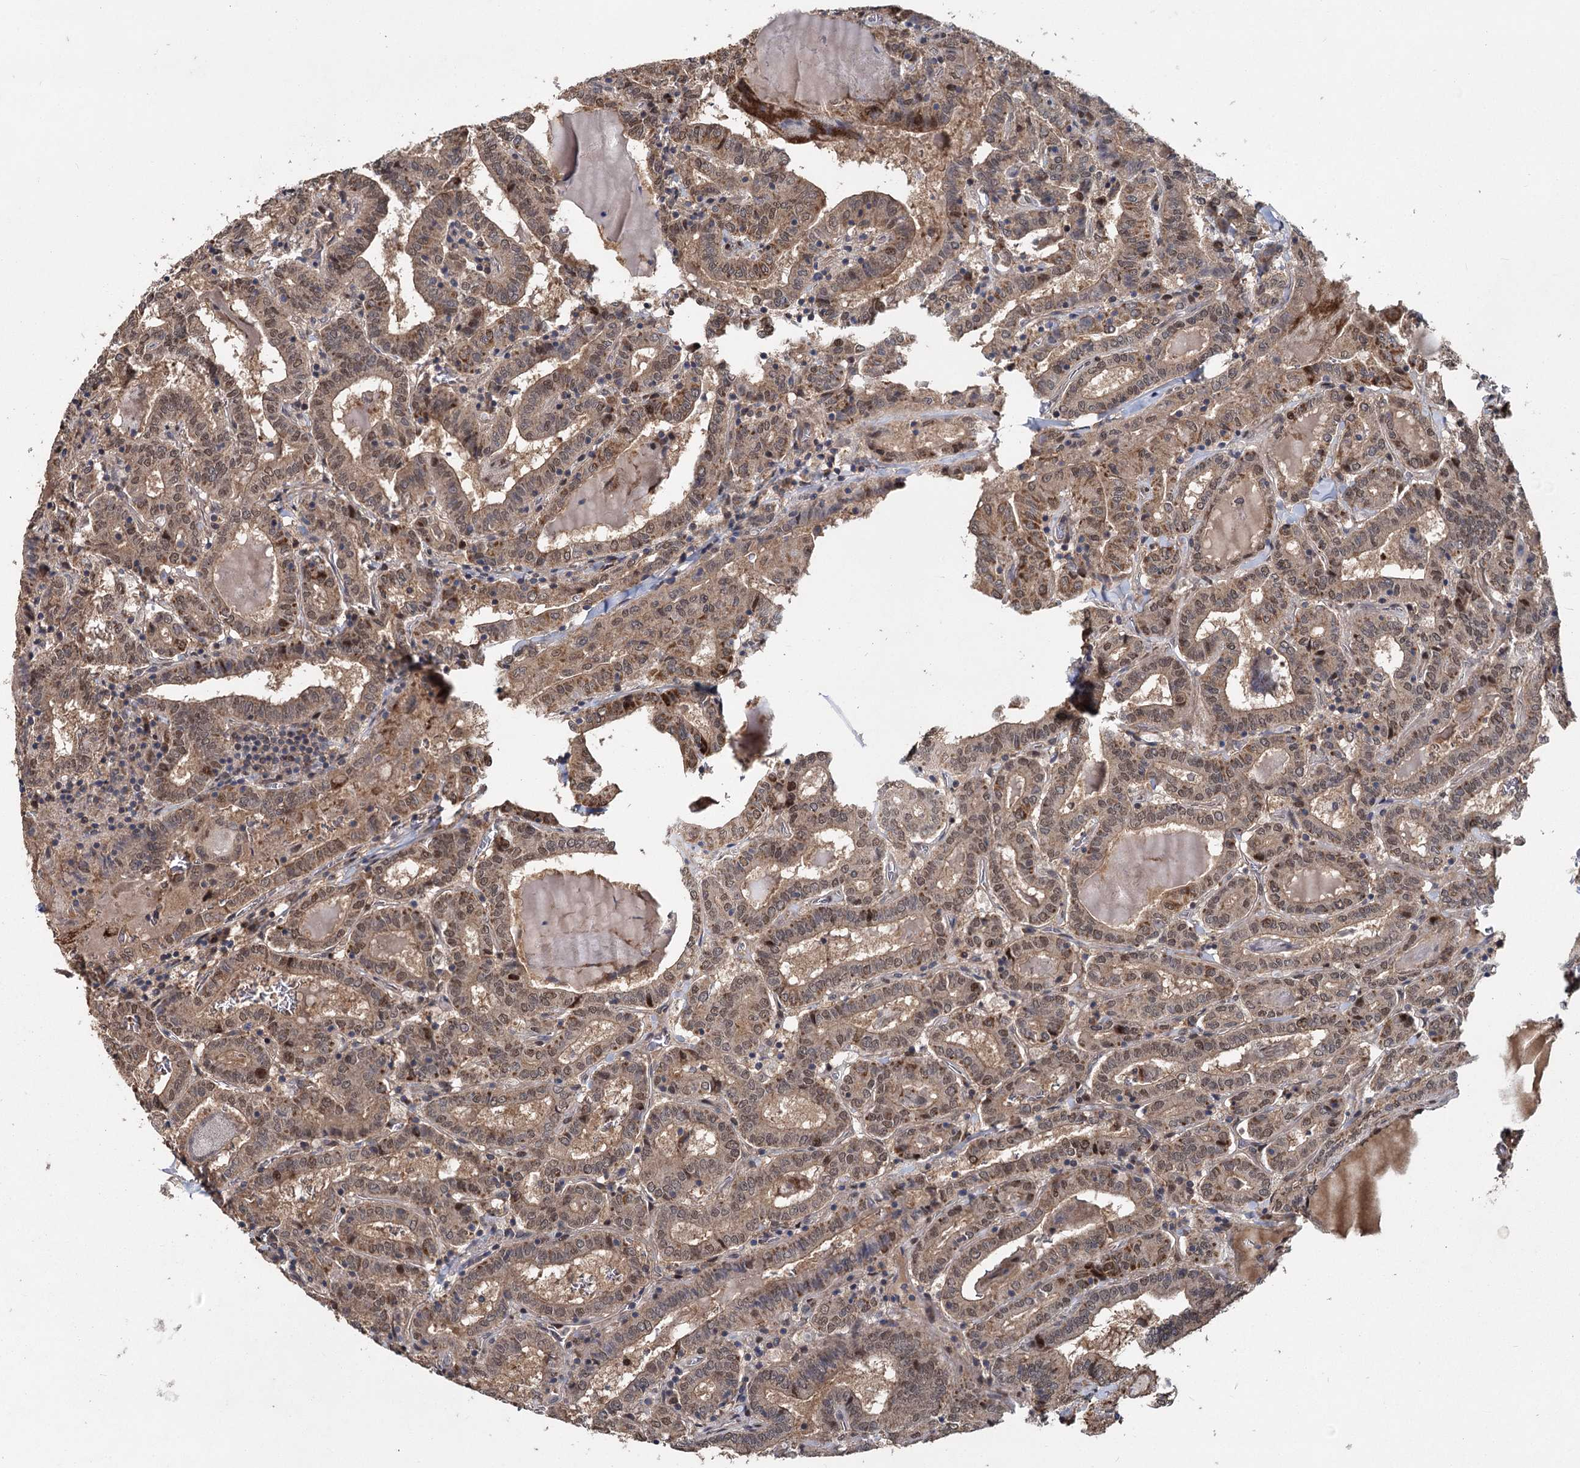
{"staining": {"intensity": "weak", "quantity": ">75%", "location": "cytoplasmic/membranous,nuclear"}, "tissue": "thyroid cancer", "cell_type": "Tumor cells", "image_type": "cancer", "snomed": [{"axis": "morphology", "description": "Papillary adenocarcinoma, NOS"}, {"axis": "topography", "description": "Thyroid gland"}], "caption": "Thyroid cancer stained with immunohistochemistry exhibits weak cytoplasmic/membranous and nuclear staining in about >75% of tumor cells. (DAB (3,3'-diaminobenzidine) IHC, brown staining for protein, blue staining for nuclei).", "gene": "MYG1", "patient": {"sex": "female", "age": 72}}